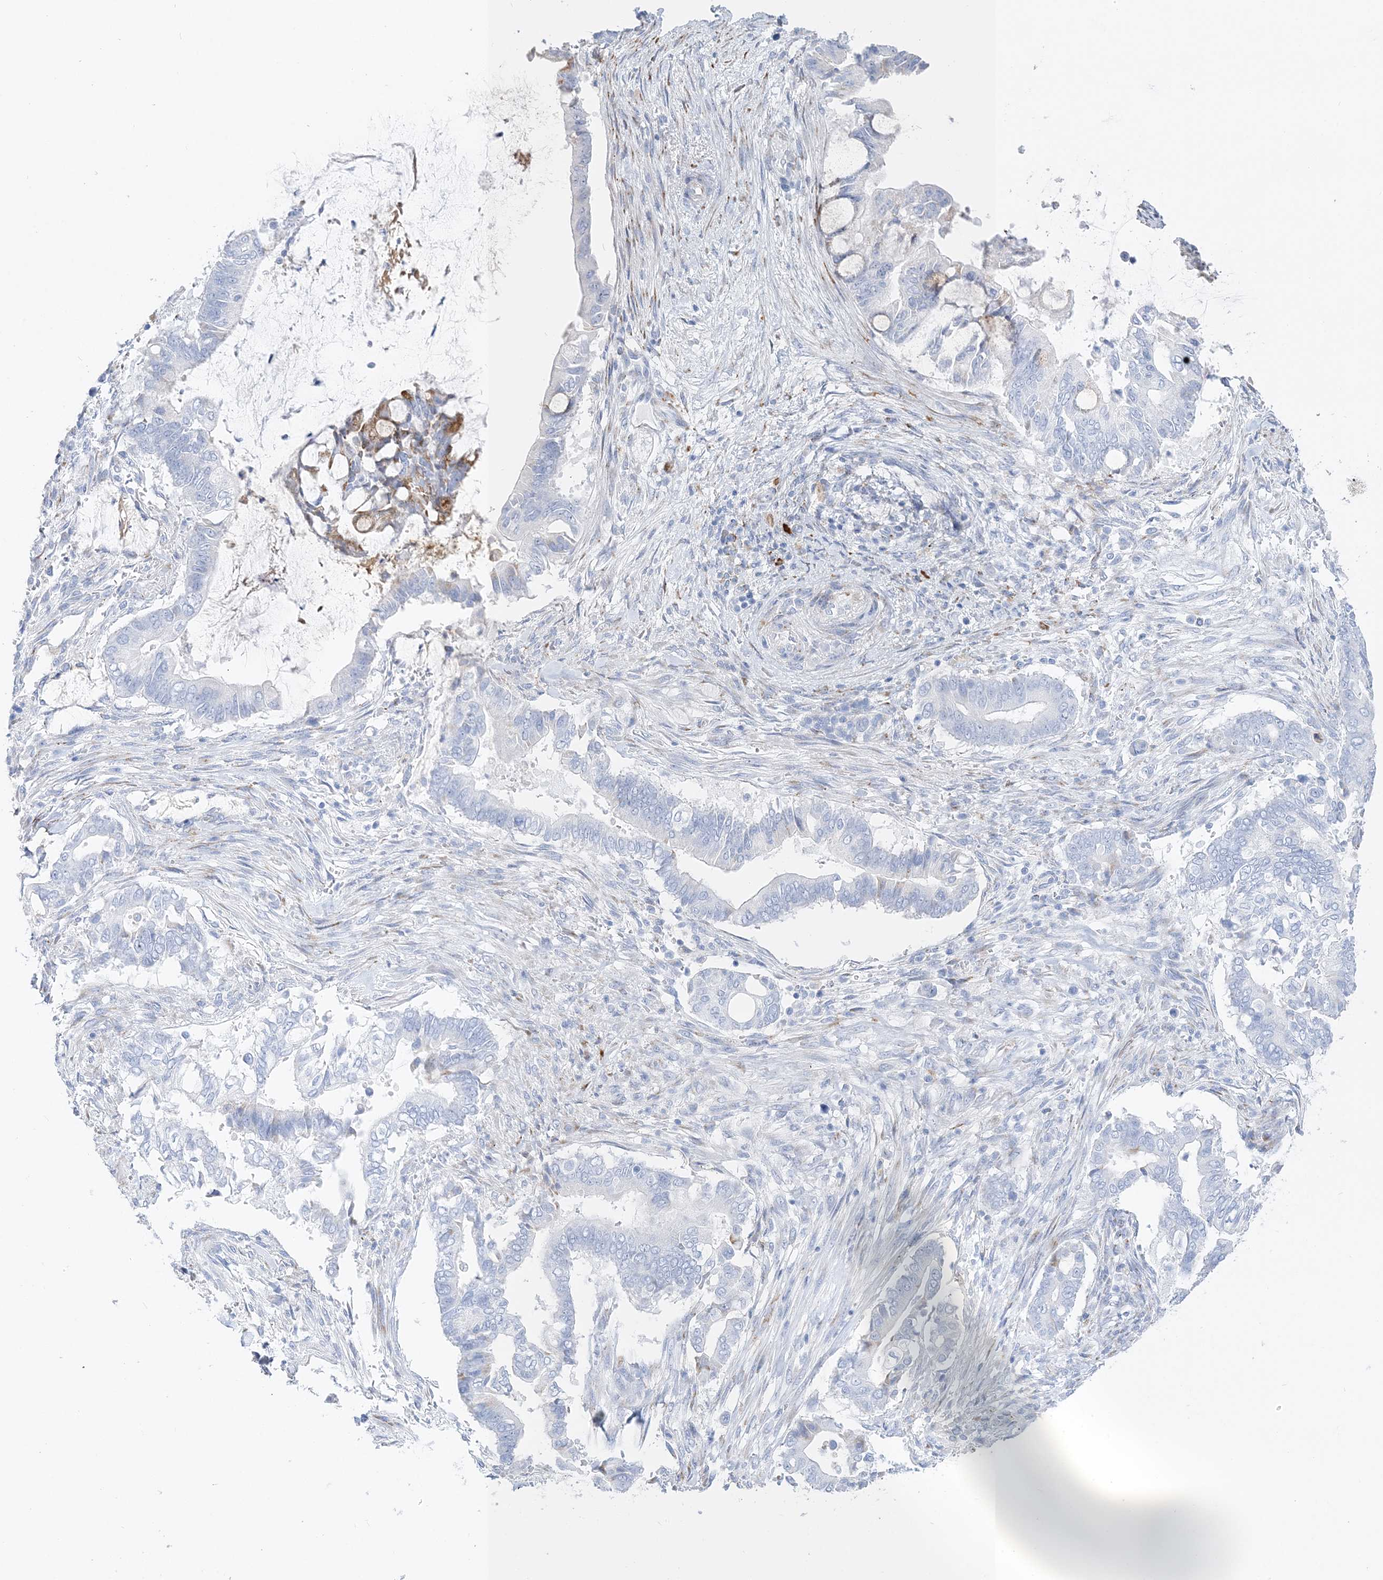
{"staining": {"intensity": "weak", "quantity": "<25%", "location": "cytoplasmic/membranous"}, "tissue": "pancreatic cancer", "cell_type": "Tumor cells", "image_type": "cancer", "snomed": [{"axis": "morphology", "description": "Adenocarcinoma, NOS"}, {"axis": "topography", "description": "Pancreas"}], "caption": "Pancreatic cancer (adenocarcinoma) was stained to show a protein in brown. There is no significant positivity in tumor cells.", "gene": "TSPYL6", "patient": {"sex": "male", "age": 68}}